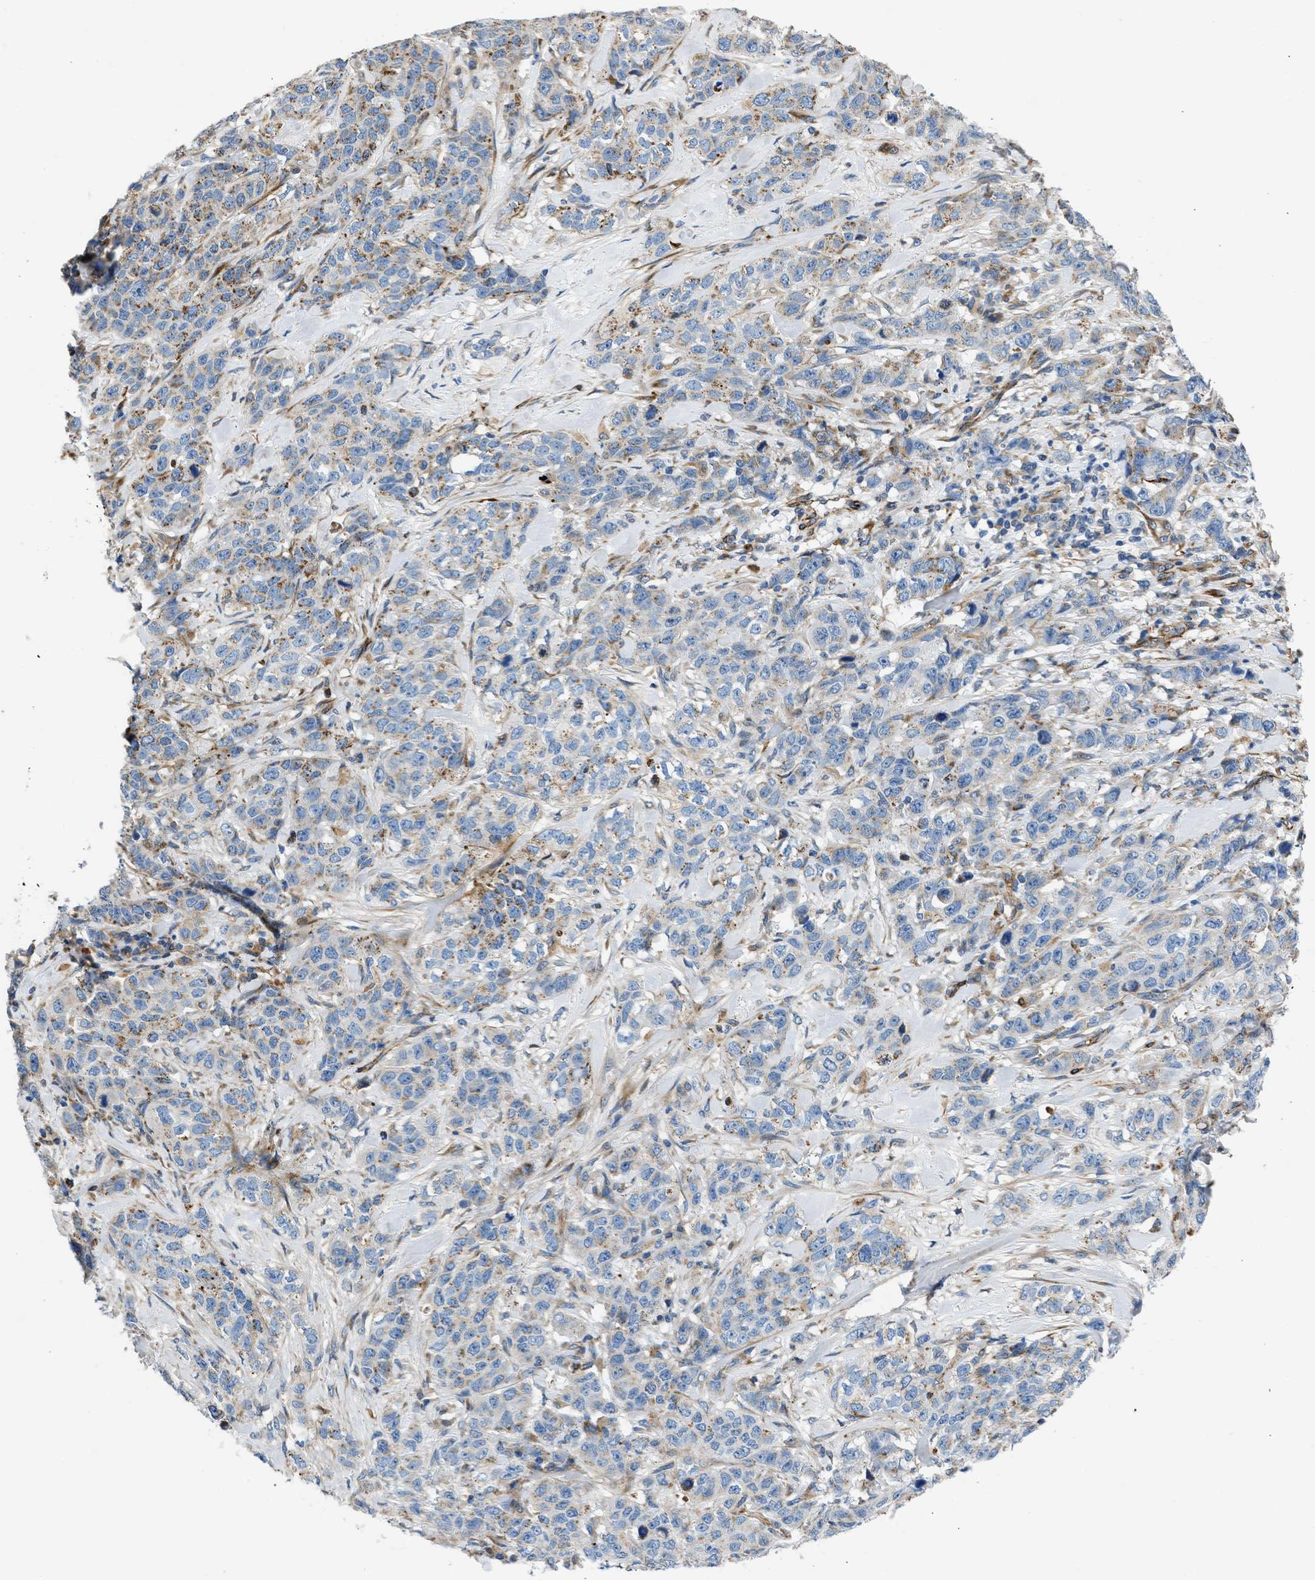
{"staining": {"intensity": "moderate", "quantity": "25%-75%", "location": "cytoplasmic/membranous"}, "tissue": "stomach cancer", "cell_type": "Tumor cells", "image_type": "cancer", "snomed": [{"axis": "morphology", "description": "Adenocarcinoma, NOS"}, {"axis": "topography", "description": "Stomach"}], "caption": "High-power microscopy captured an IHC micrograph of adenocarcinoma (stomach), revealing moderate cytoplasmic/membranous expression in about 25%-75% of tumor cells.", "gene": "ULK4", "patient": {"sex": "male", "age": 48}}